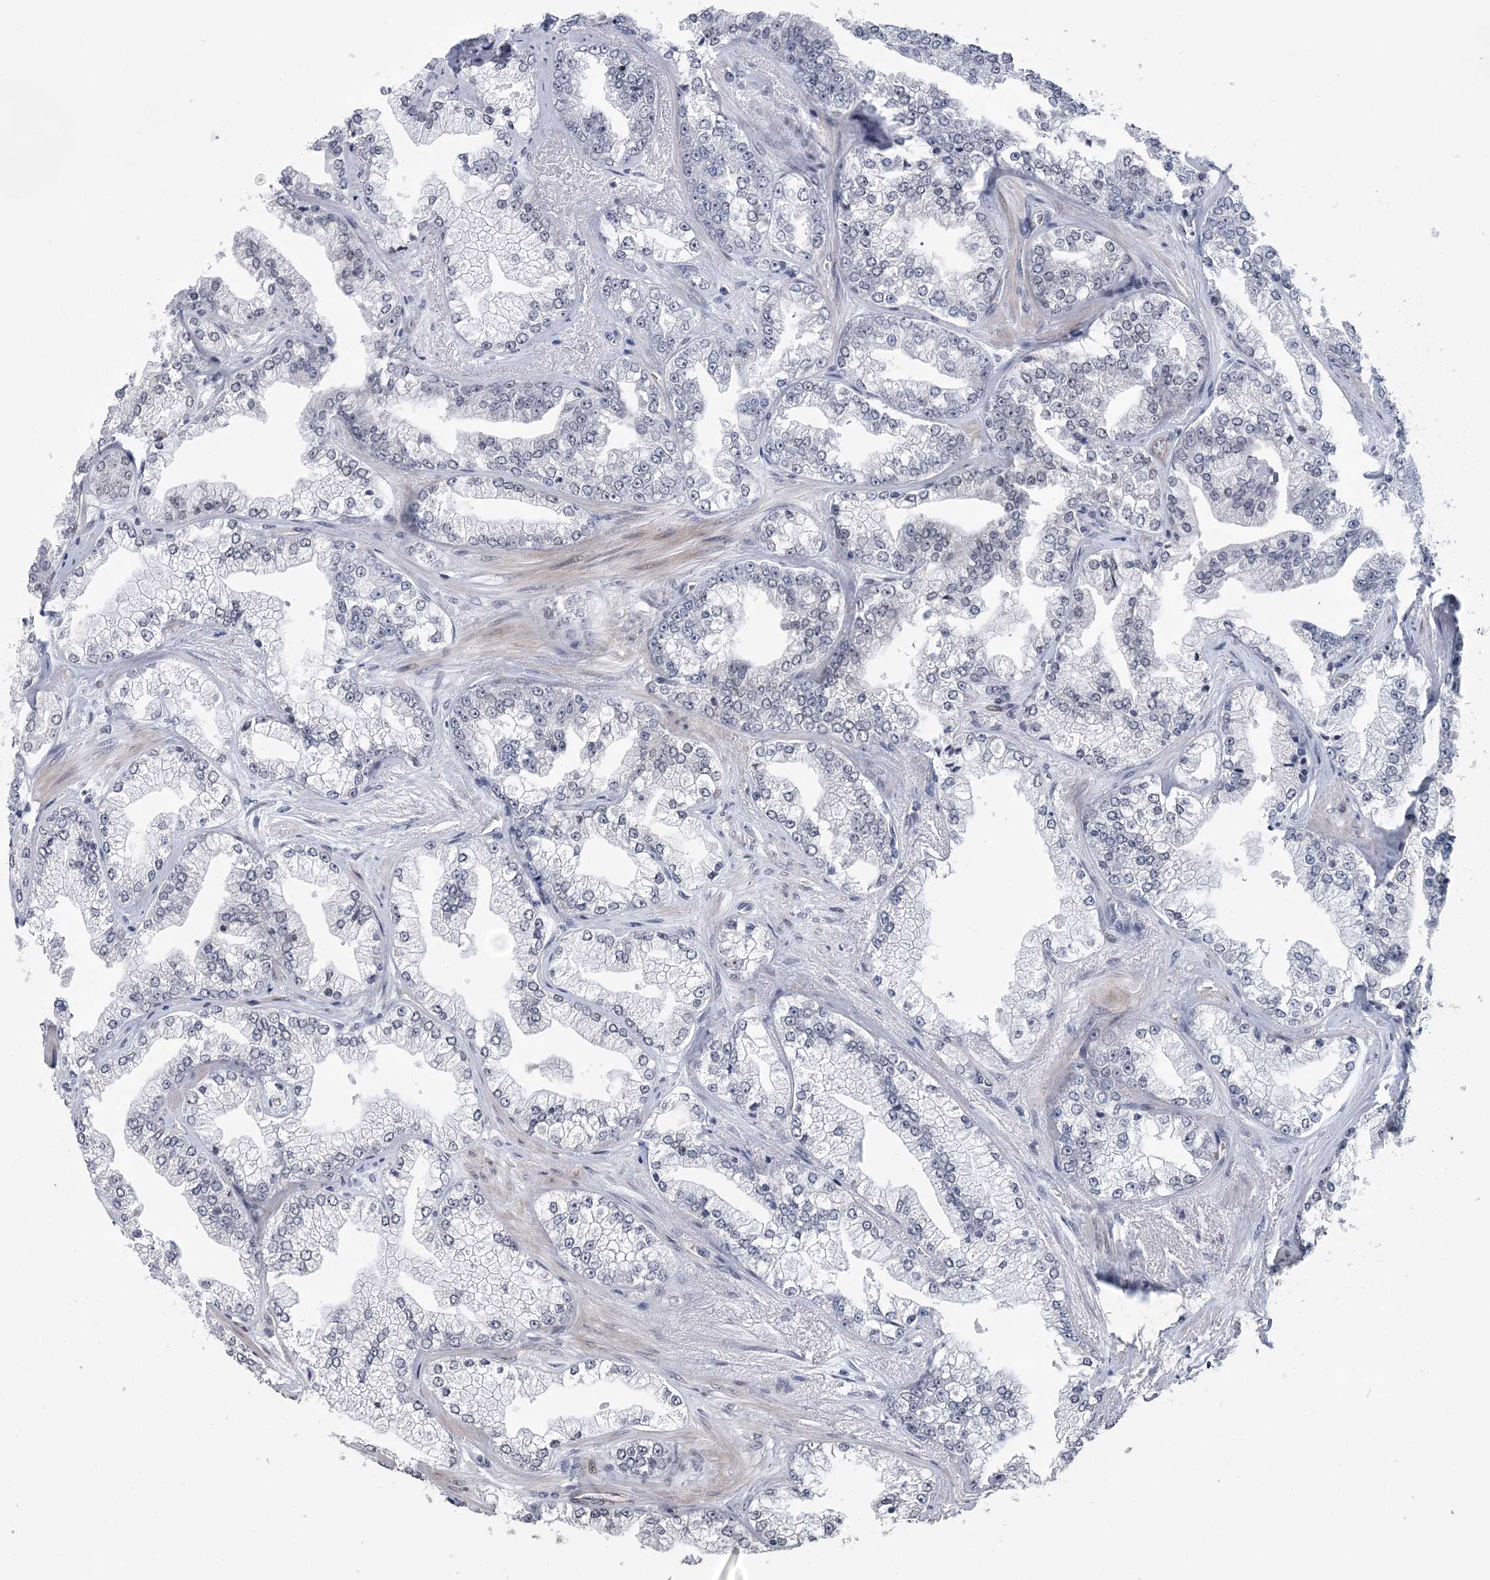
{"staining": {"intensity": "negative", "quantity": "none", "location": "none"}, "tissue": "prostate cancer", "cell_type": "Tumor cells", "image_type": "cancer", "snomed": [{"axis": "morphology", "description": "Adenocarcinoma, High grade"}, {"axis": "topography", "description": "Prostate"}], "caption": "The immunohistochemistry (IHC) histopathology image has no significant expression in tumor cells of prostate adenocarcinoma (high-grade) tissue.", "gene": "HOMEZ", "patient": {"sex": "male", "age": 71}}